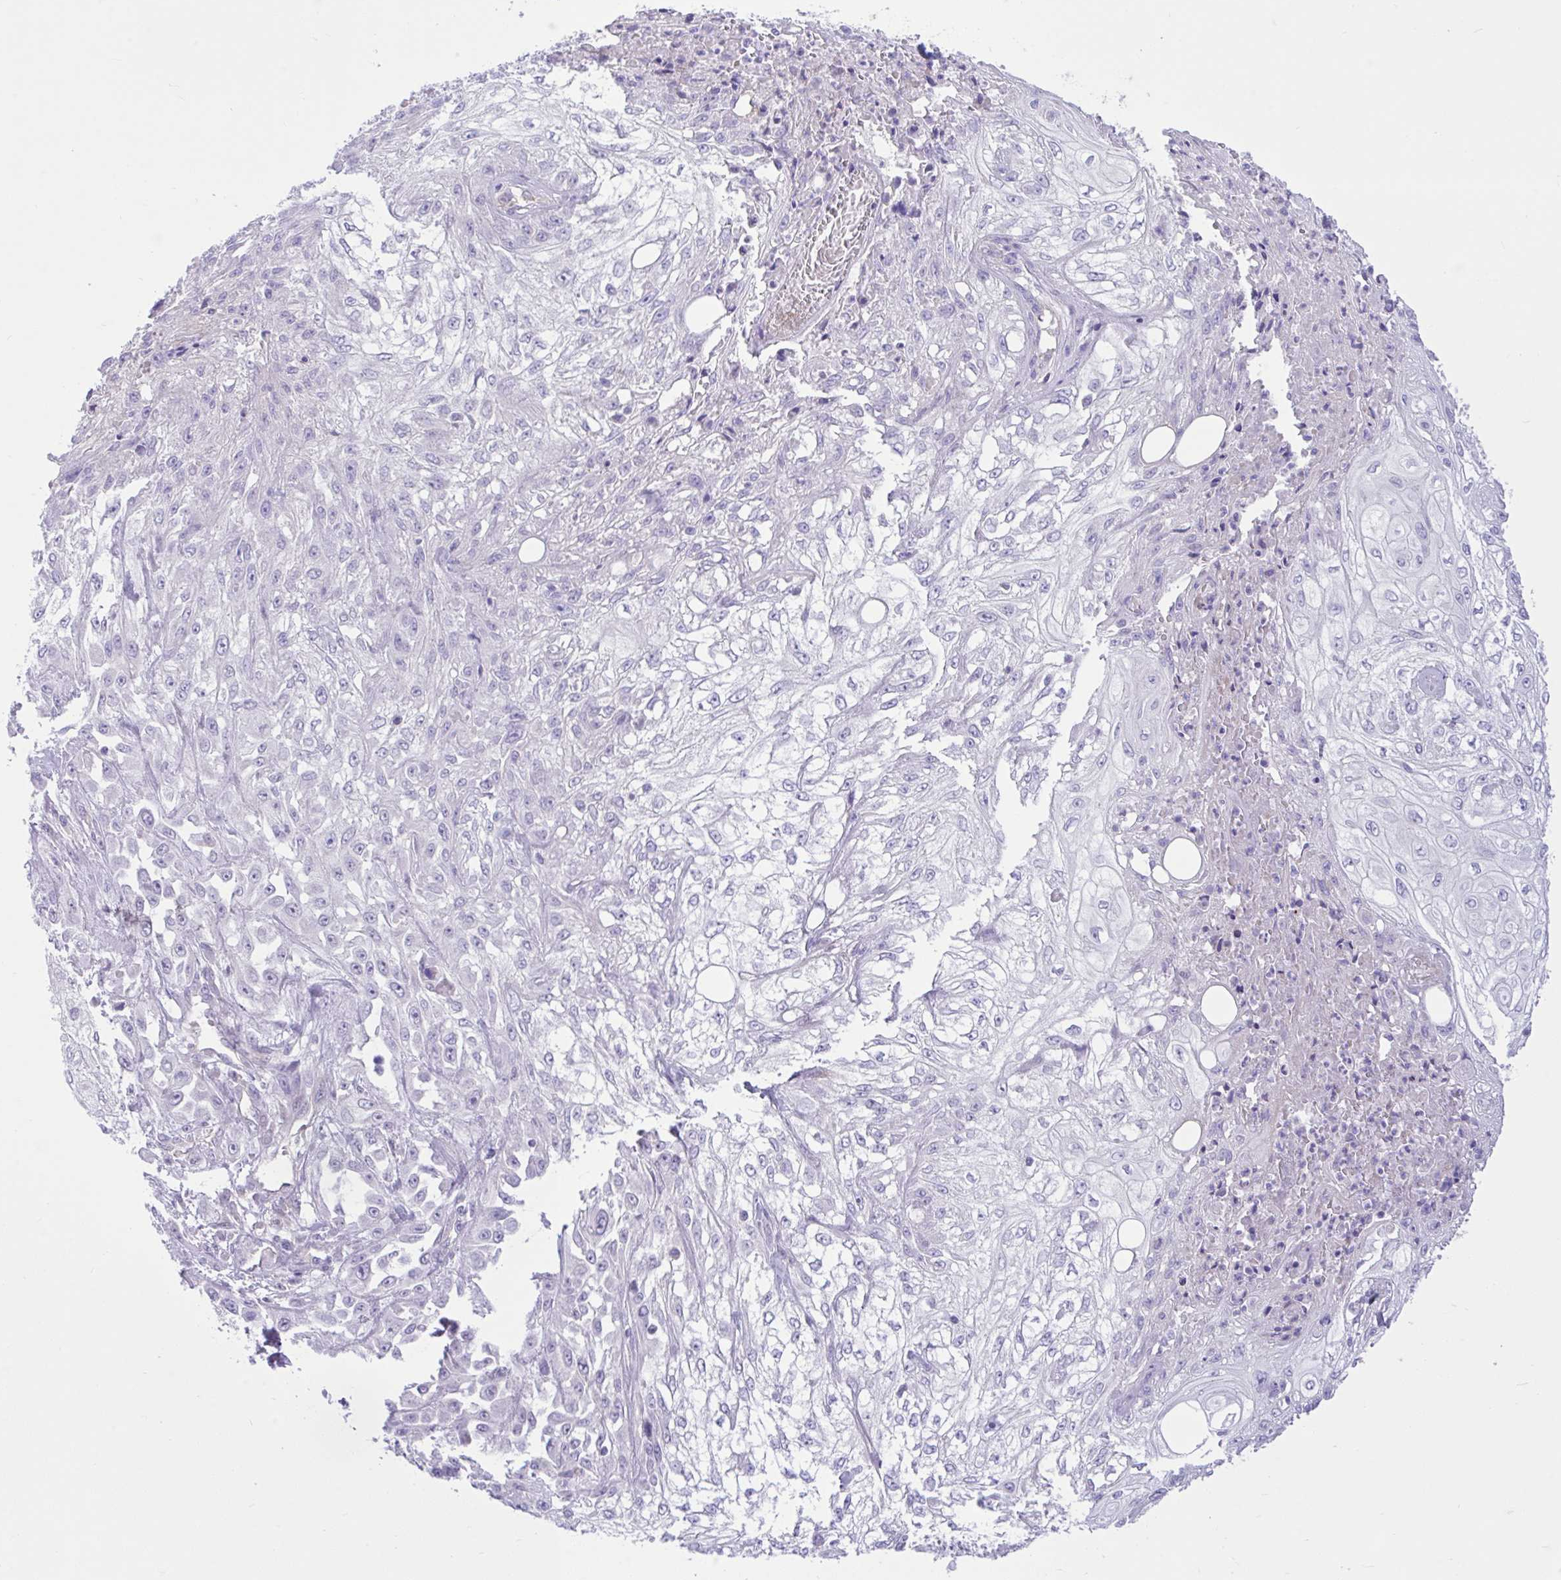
{"staining": {"intensity": "negative", "quantity": "none", "location": "none"}, "tissue": "skin cancer", "cell_type": "Tumor cells", "image_type": "cancer", "snomed": [{"axis": "morphology", "description": "Squamous cell carcinoma, NOS"}, {"axis": "morphology", "description": "Squamous cell carcinoma, metastatic, NOS"}, {"axis": "topography", "description": "Skin"}, {"axis": "topography", "description": "Lymph node"}], "caption": "This is an IHC histopathology image of squamous cell carcinoma (skin). There is no staining in tumor cells.", "gene": "ZNF101", "patient": {"sex": "male", "age": 75}}